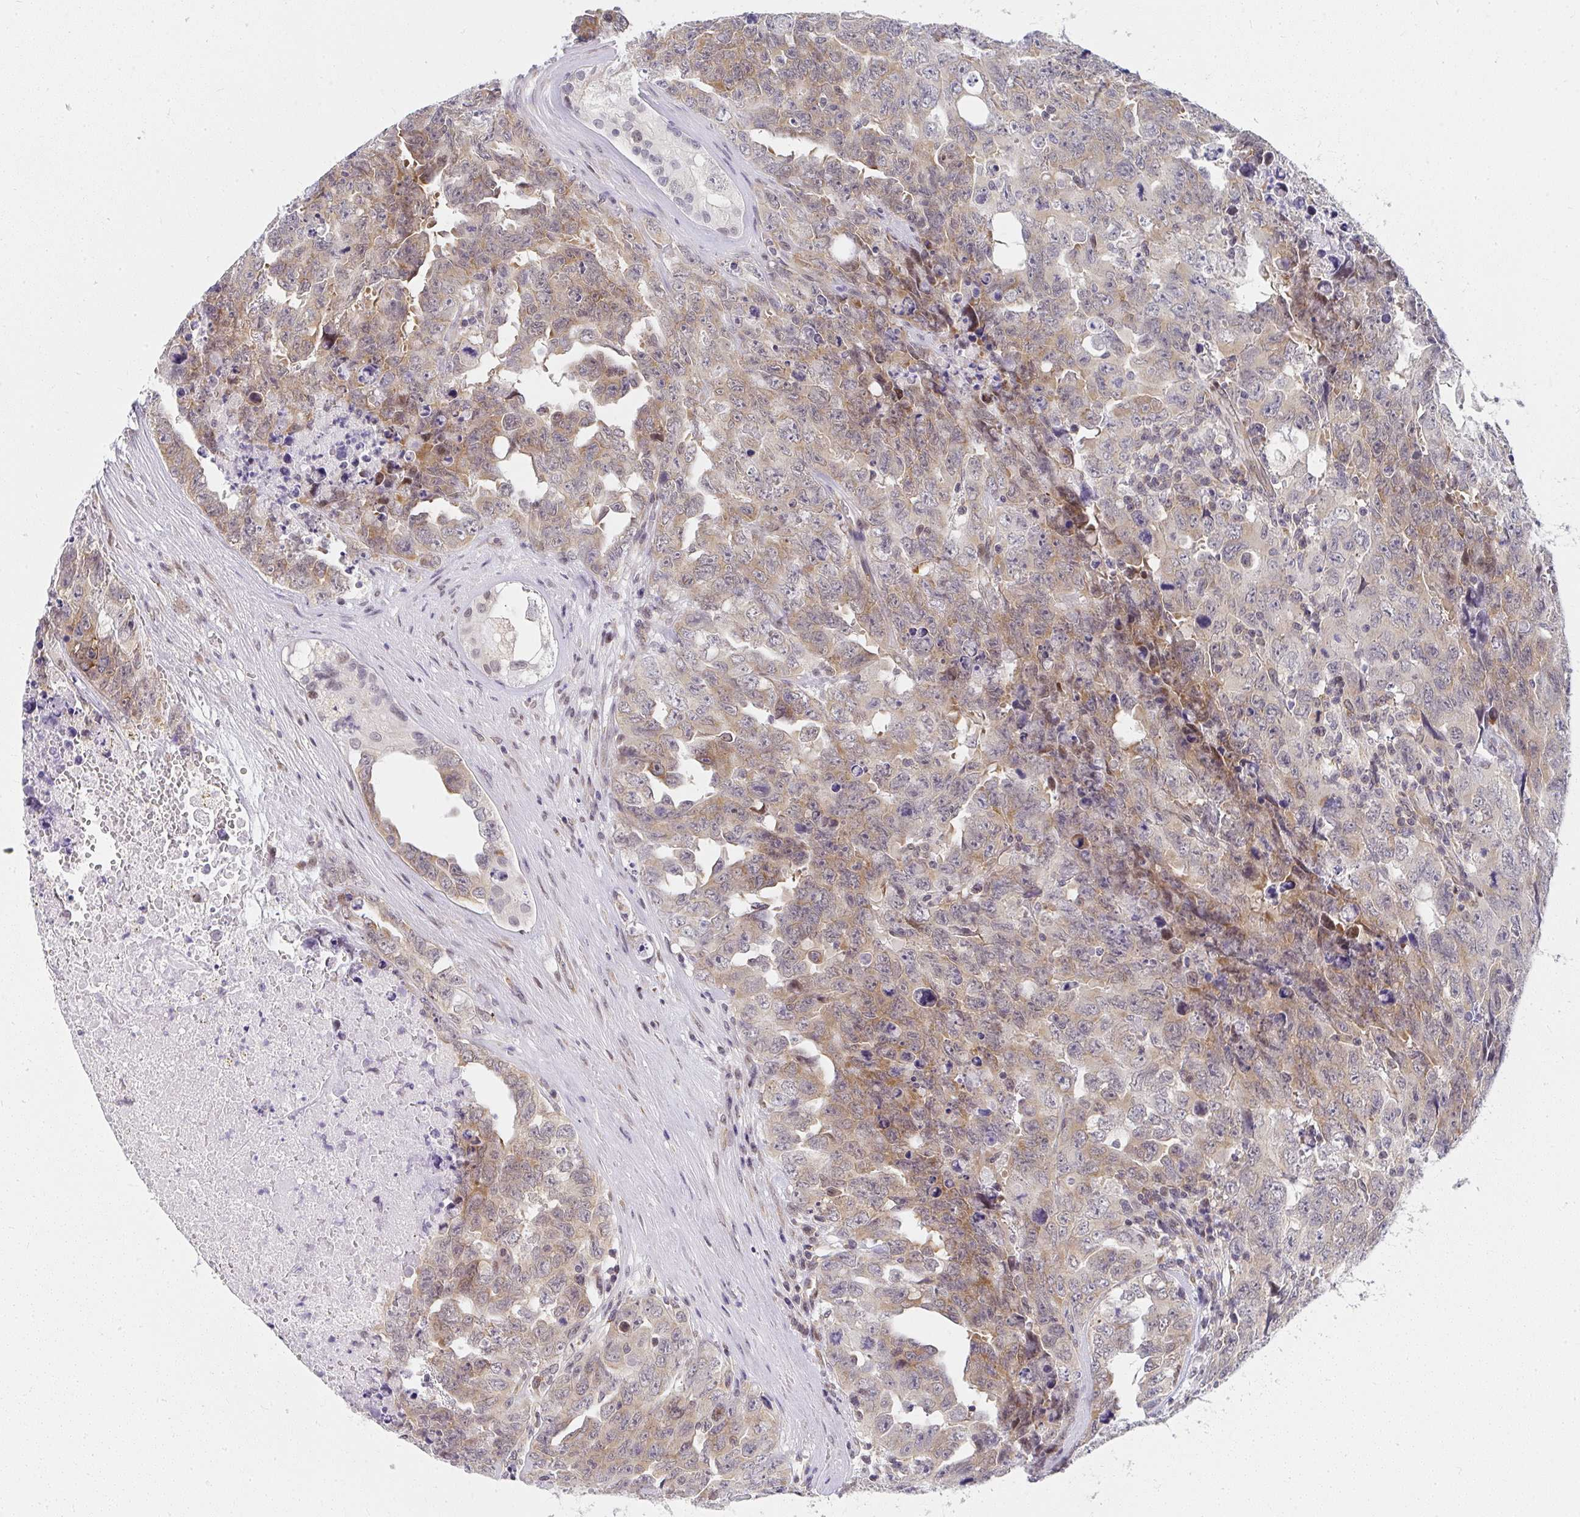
{"staining": {"intensity": "weak", "quantity": "25%-75%", "location": "cytoplasmic/membranous"}, "tissue": "testis cancer", "cell_type": "Tumor cells", "image_type": "cancer", "snomed": [{"axis": "morphology", "description": "Carcinoma, Embryonal, NOS"}, {"axis": "topography", "description": "Testis"}], "caption": "Testis cancer (embryonal carcinoma) stained with immunohistochemistry (IHC) reveals weak cytoplasmic/membranous staining in about 25%-75% of tumor cells.", "gene": "SYNCRIP", "patient": {"sex": "male", "age": 24}}